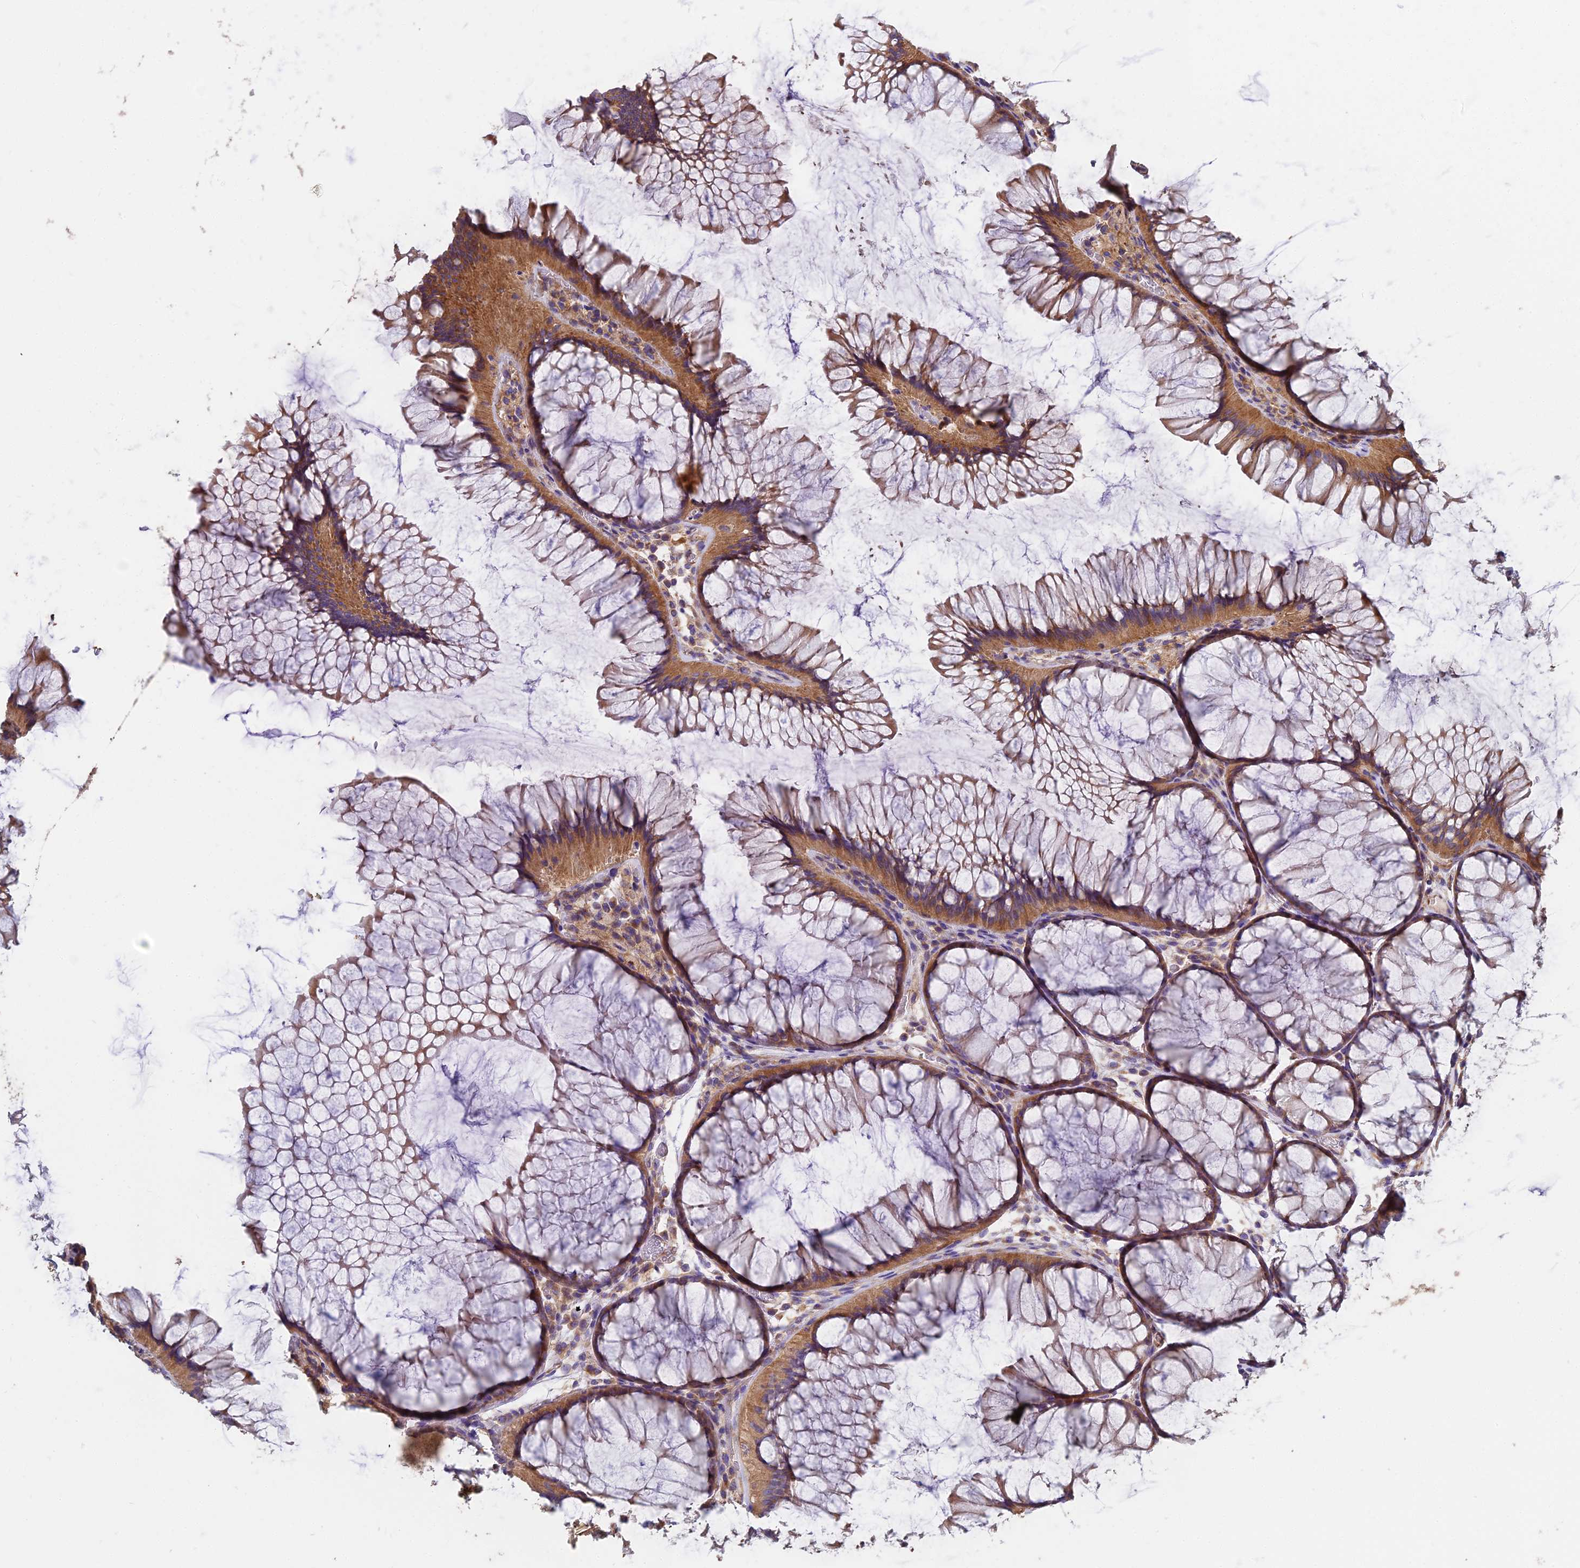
{"staining": {"intensity": "moderate", "quantity": ">75%", "location": "cytoplasmic/membranous"}, "tissue": "colon", "cell_type": "Endothelial cells", "image_type": "normal", "snomed": [{"axis": "morphology", "description": "Normal tissue, NOS"}, {"axis": "topography", "description": "Colon"}], "caption": "Endothelial cells display medium levels of moderate cytoplasmic/membranous expression in approximately >75% of cells in unremarkable colon. The staining is performed using DAB brown chromogen to label protein expression. The nuclei are counter-stained blue using hematoxylin.", "gene": "DCTN3", "patient": {"sex": "female", "age": 82}}